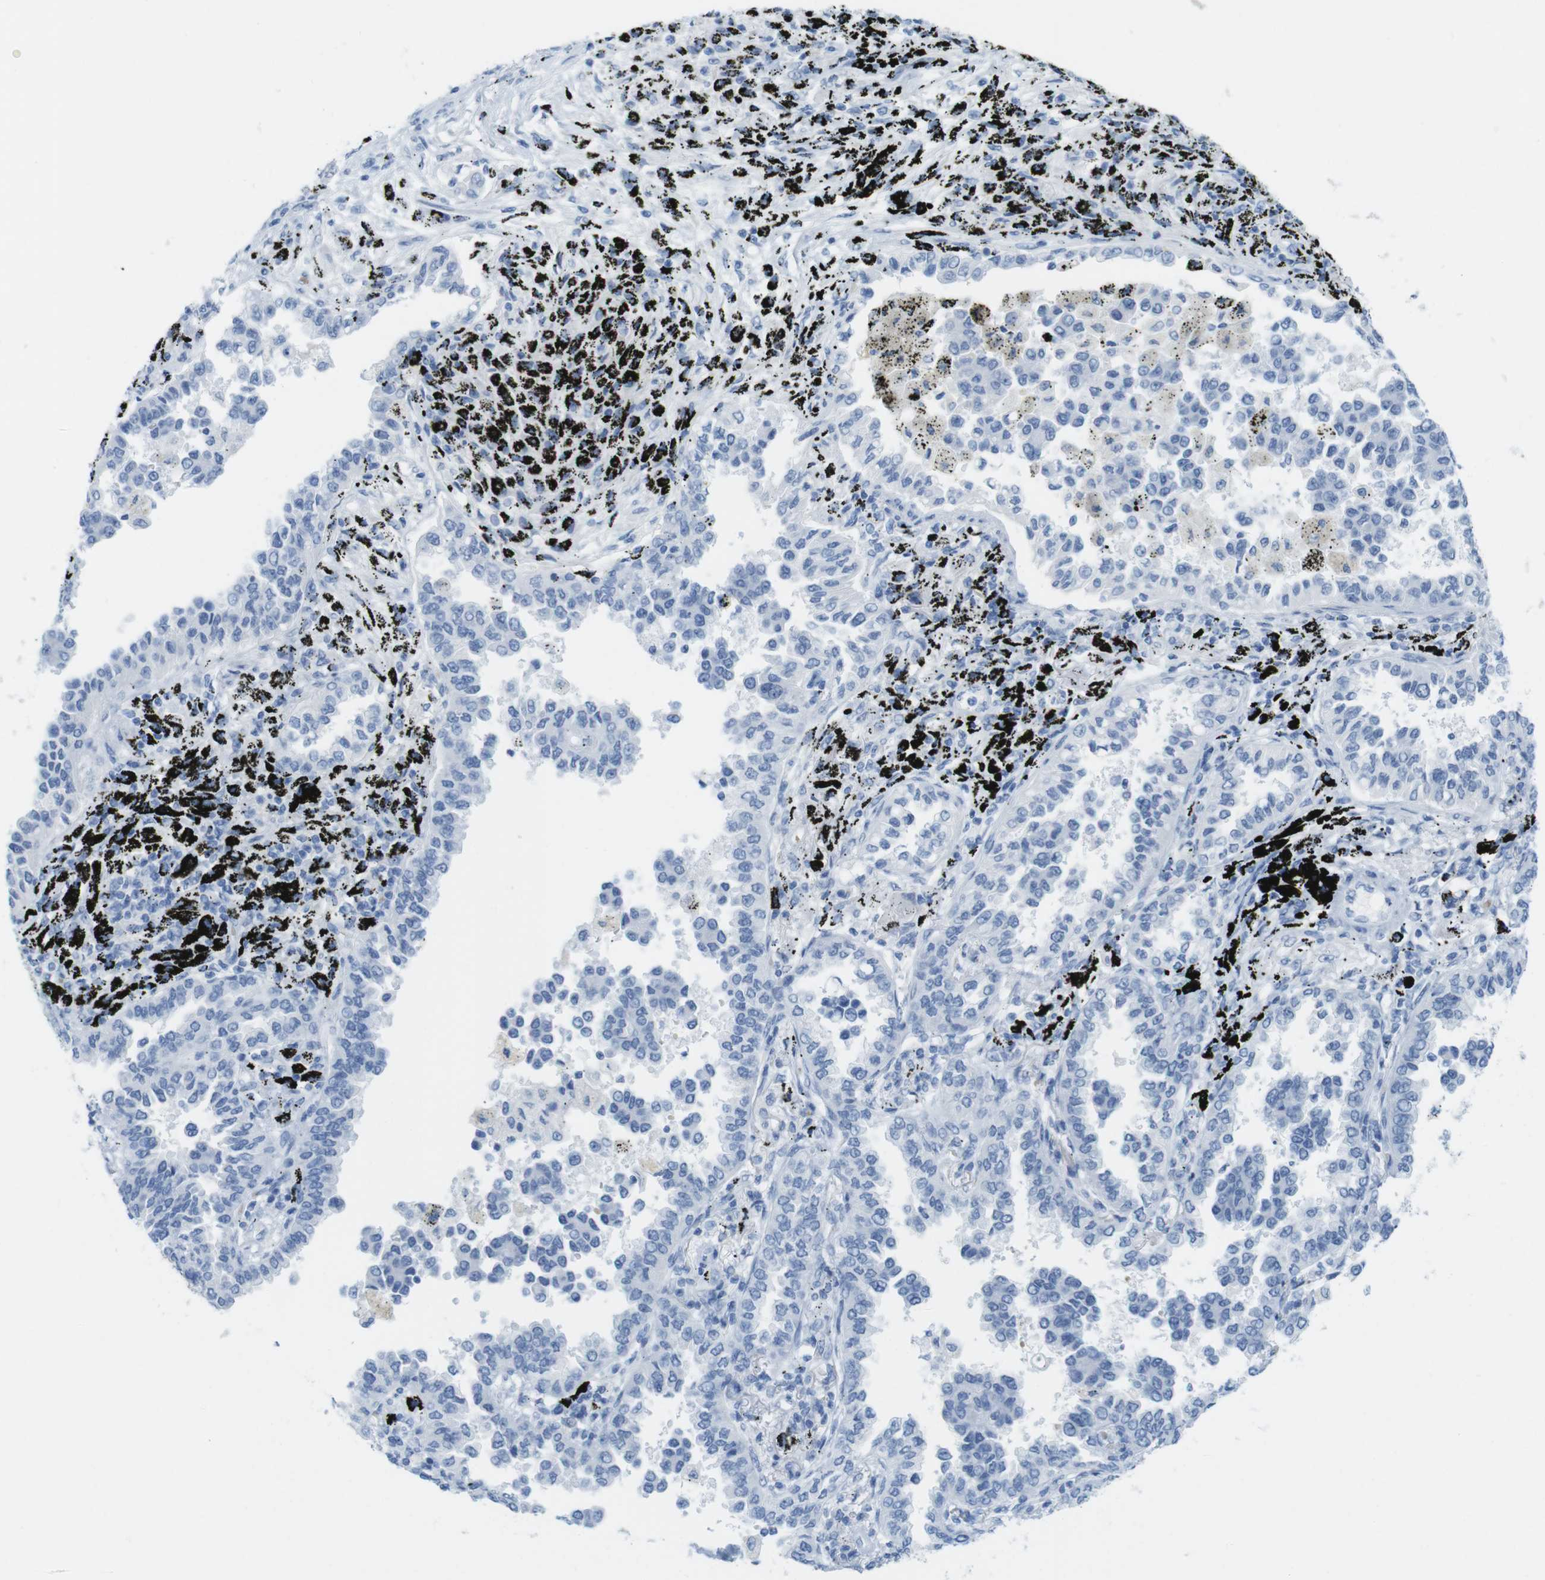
{"staining": {"intensity": "negative", "quantity": "none", "location": "none"}, "tissue": "lung cancer", "cell_type": "Tumor cells", "image_type": "cancer", "snomed": [{"axis": "morphology", "description": "Normal tissue, NOS"}, {"axis": "morphology", "description": "Adenocarcinoma, NOS"}, {"axis": "topography", "description": "Lung"}], "caption": "A high-resolution image shows immunohistochemistry staining of adenocarcinoma (lung), which shows no significant positivity in tumor cells. (DAB immunohistochemistry (IHC), high magnification).", "gene": "TNNT2", "patient": {"sex": "male", "age": 59}}